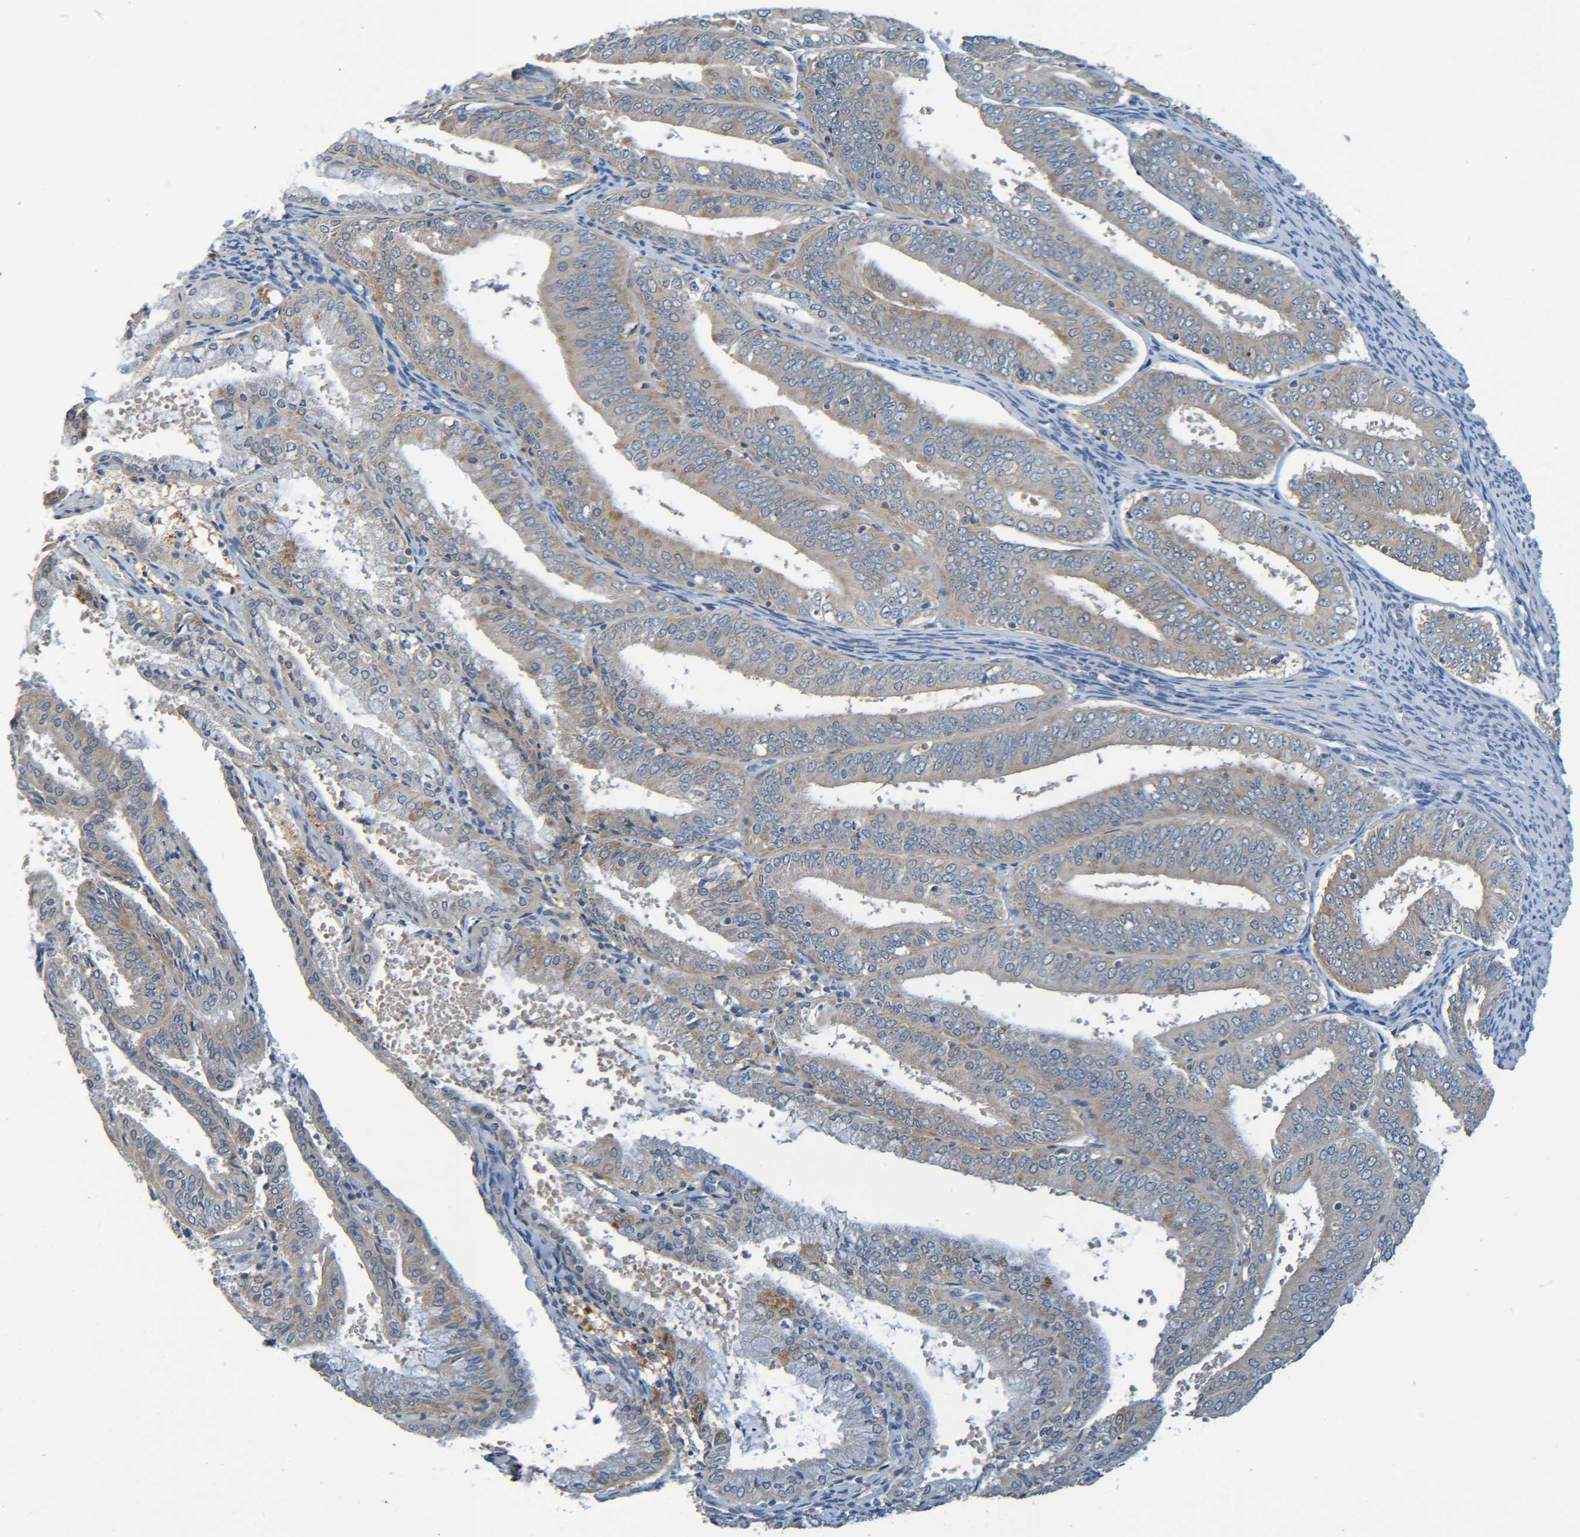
{"staining": {"intensity": "weak", "quantity": ">75%", "location": "cytoplasmic/membranous"}, "tissue": "endometrial cancer", "cell_type": "Tumor cells", "image_type": "cancer", "snomed": [{"axis": "morphology", "description": "Adenocarcinoma, NOS"}, {"axis": "topography", "description": "Endometrium"}], "caption": "Endometrial cancer tissue reveals weak cytoplasmic/membranous staining in about >75% of tumor cells, visualized by immunohistochemistry.", "gene": "CYP4F2", "patient": {"sex": "female", "age": 63}}